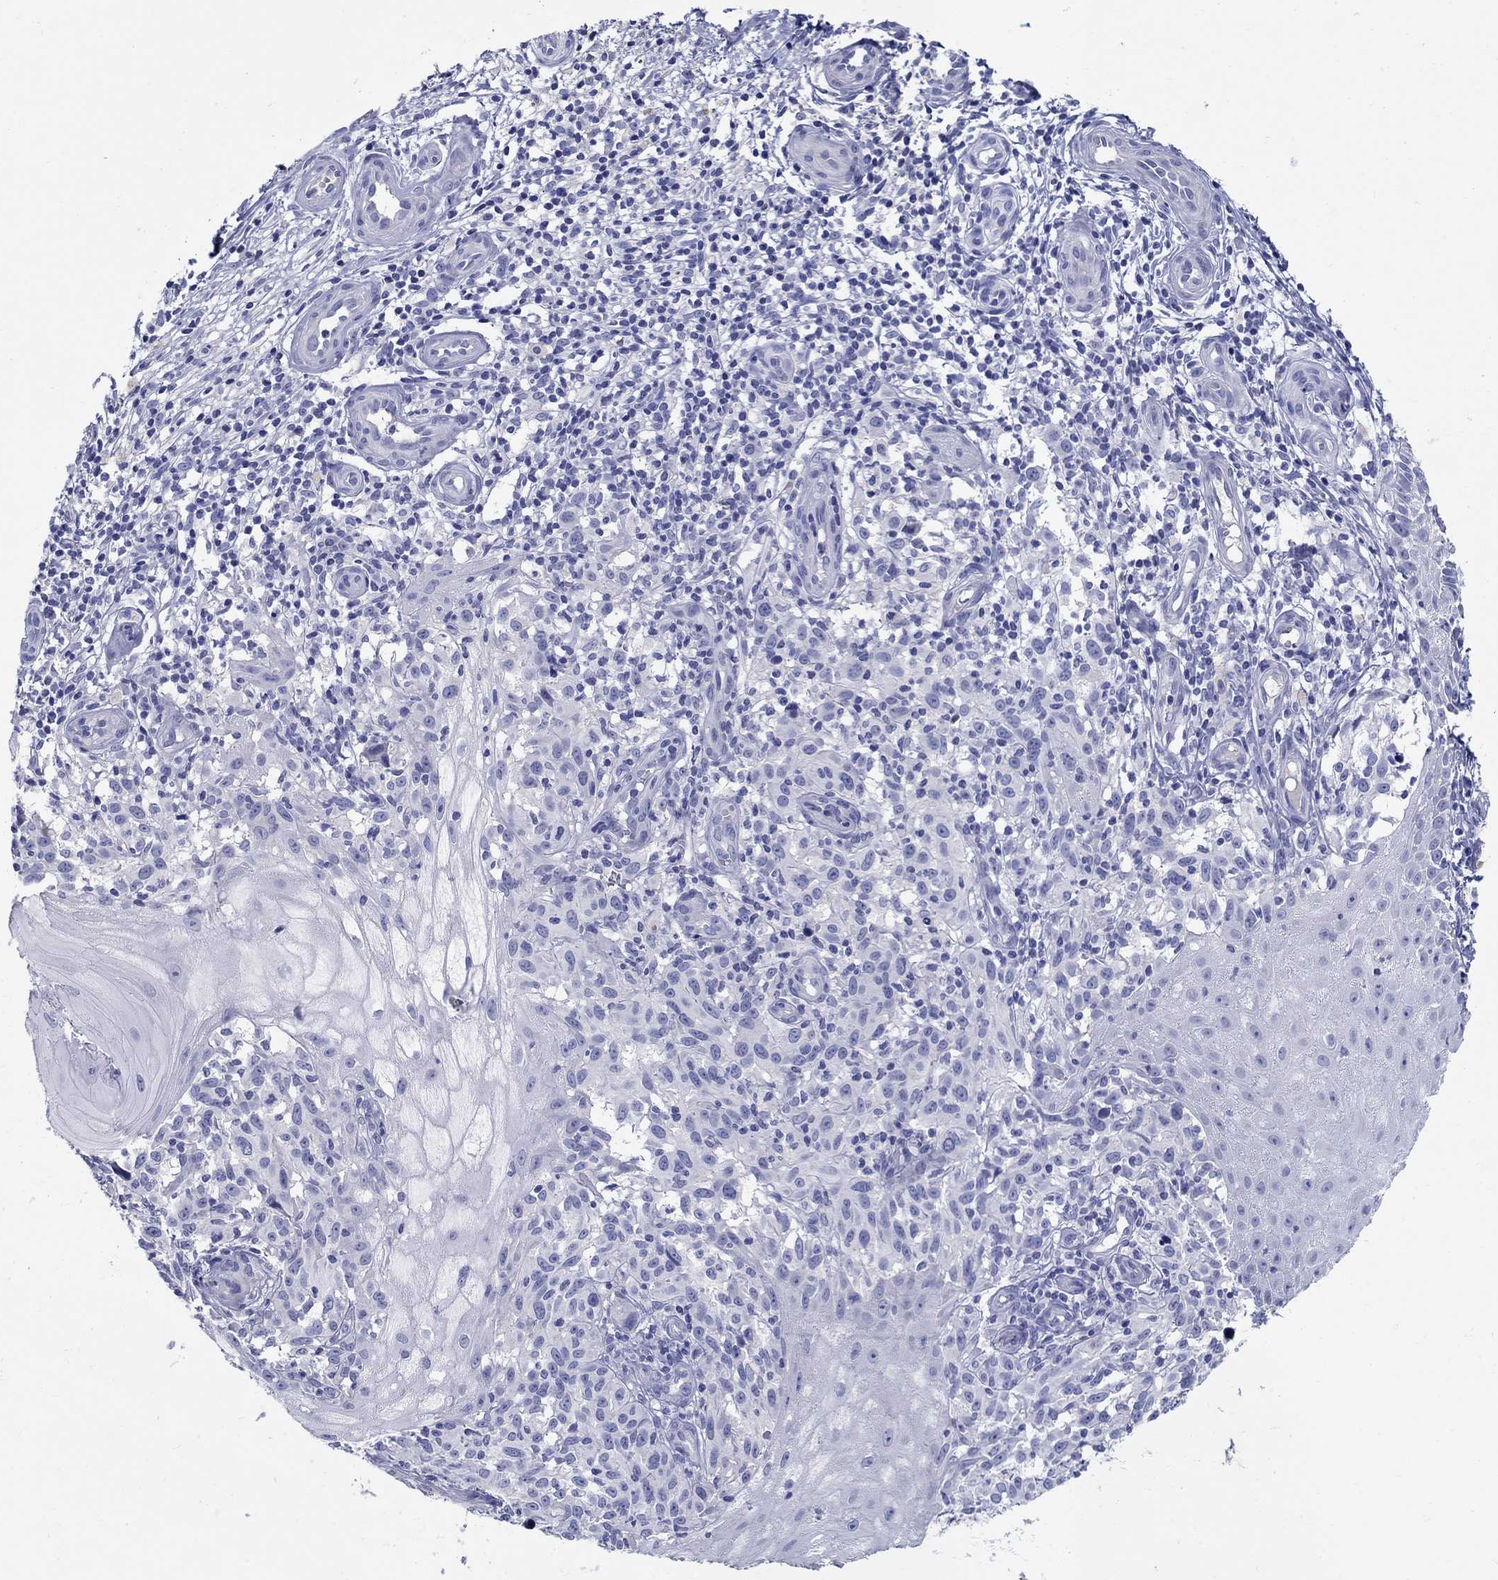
{"staining": {"intensity": "negative", "quantity": "none", "location": "none"}, "tissue": "melanoma", "cell_type": "Tumor cells", "image_type": "cancer", "snomed": [{"axis": "morphology", "description": "Malignant melanoma, NOS"}, {"axis": "topography", "description": "Skin"}], "caption": "This is a micrograph of immunohistochemistry (IHC) staining of melanoma, which shows no expression in tumor cells. The staining was performed using DAB to visualize the protein expression in brown, while the nuclei were stained in blue with hematoxylin (Magnification: 20x).", "gene": "CRYGD", "patient": {"sex": "female", "age": 53}}